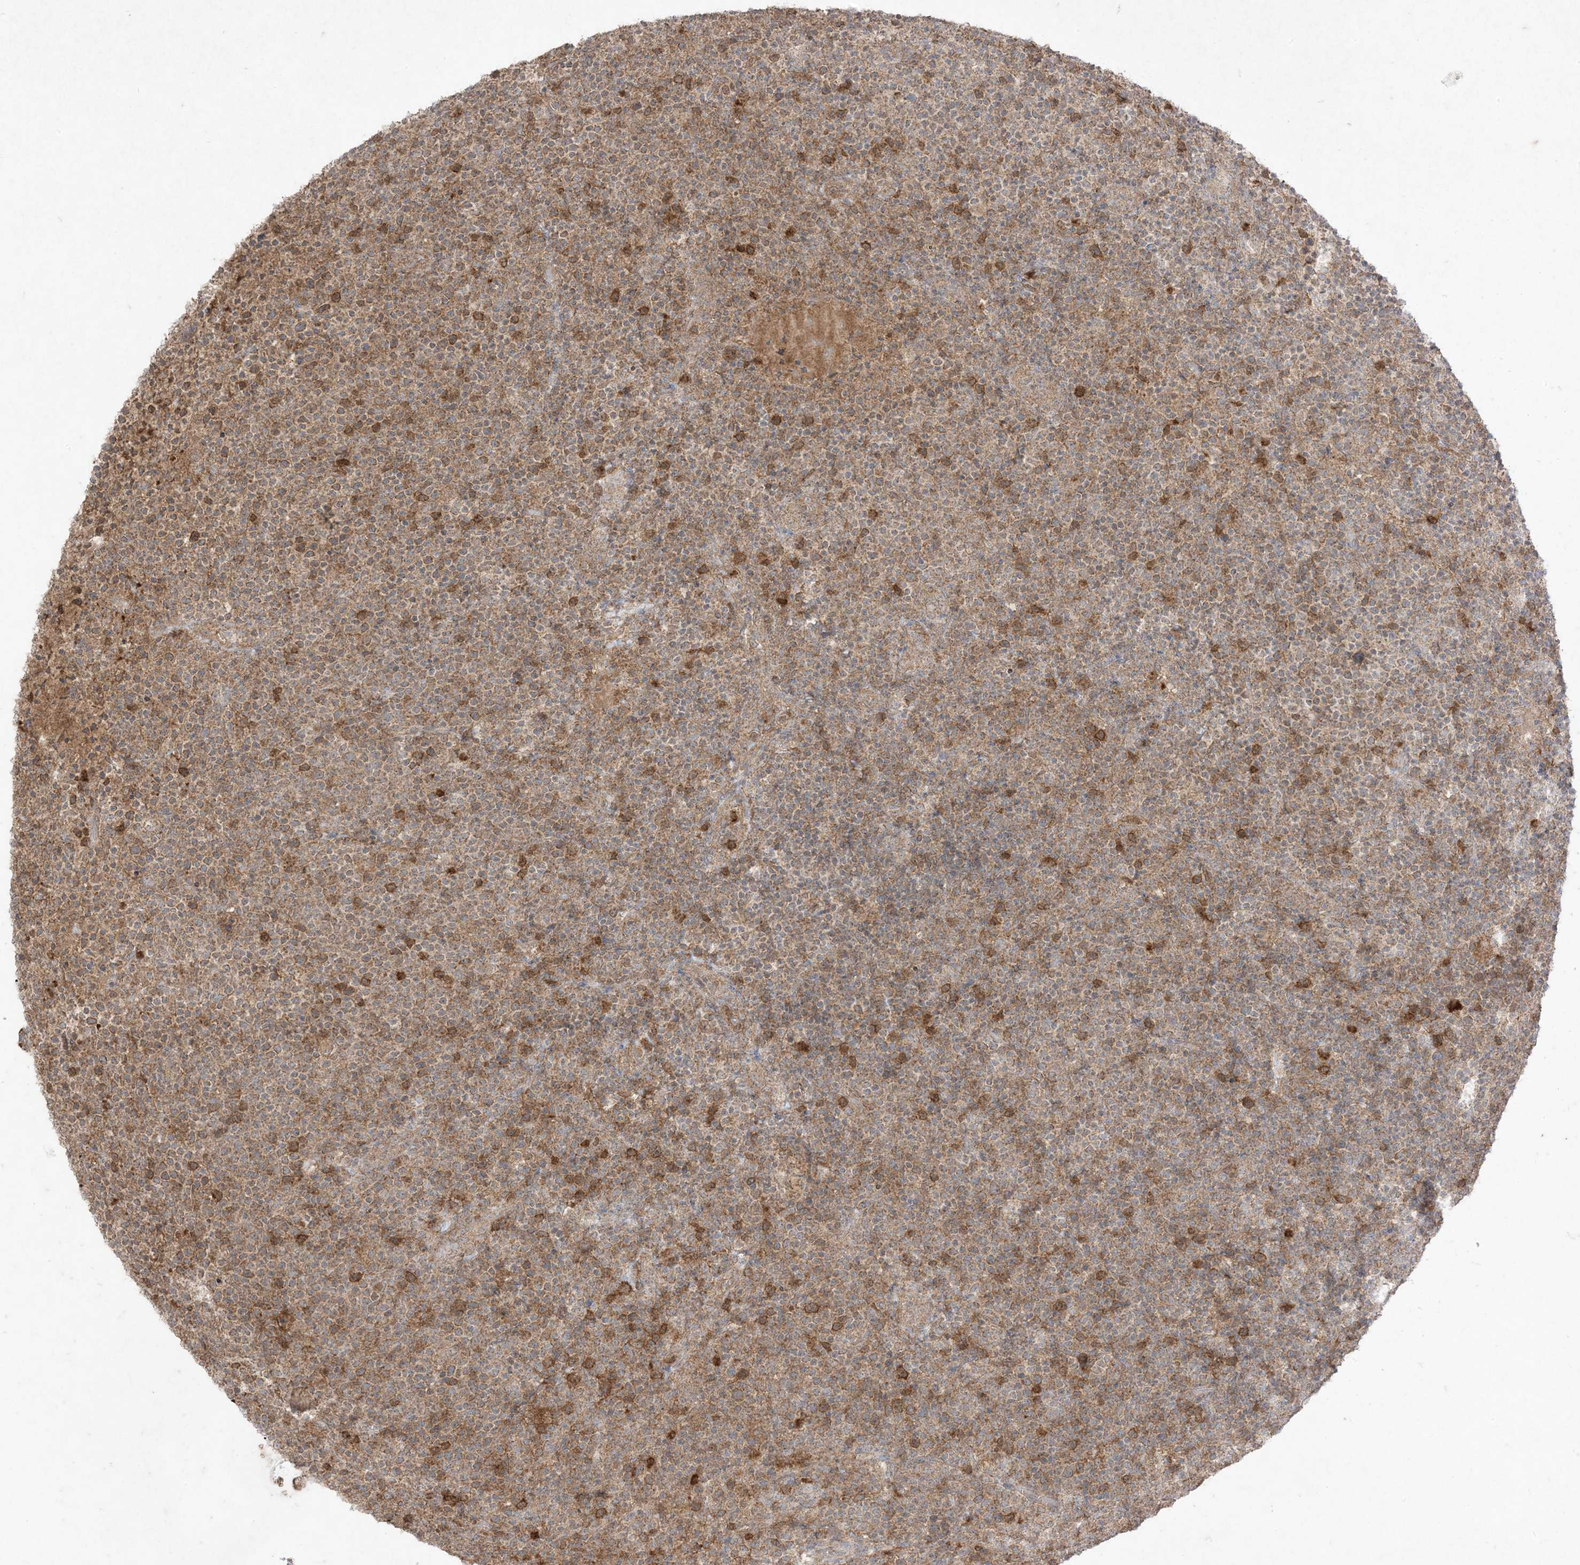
{"staining": {"intensity": "moderate", "quantity": ">75%", "location": "cytoplasmic/membranous"}, "tissue": "lymphoma", "cell_type": "Tumor cells", "image_type": "cancer", "snomed": [{"axis": "morphology", "description": "Malignant lymphoma, non-Hodgkin's type, High grade"}, {"axis": "topography", "description": "Lymph node"}], "caption": "This image reveals immunohistochemistry staining of high-grade malignant lymphoma, non-Hodgkin's type, with medium moderate cytoplasmic/membranous expression in about >75% of tumor cells.", "gene": "UBE2C", "patient": {"sex": "male", "age": 61}}